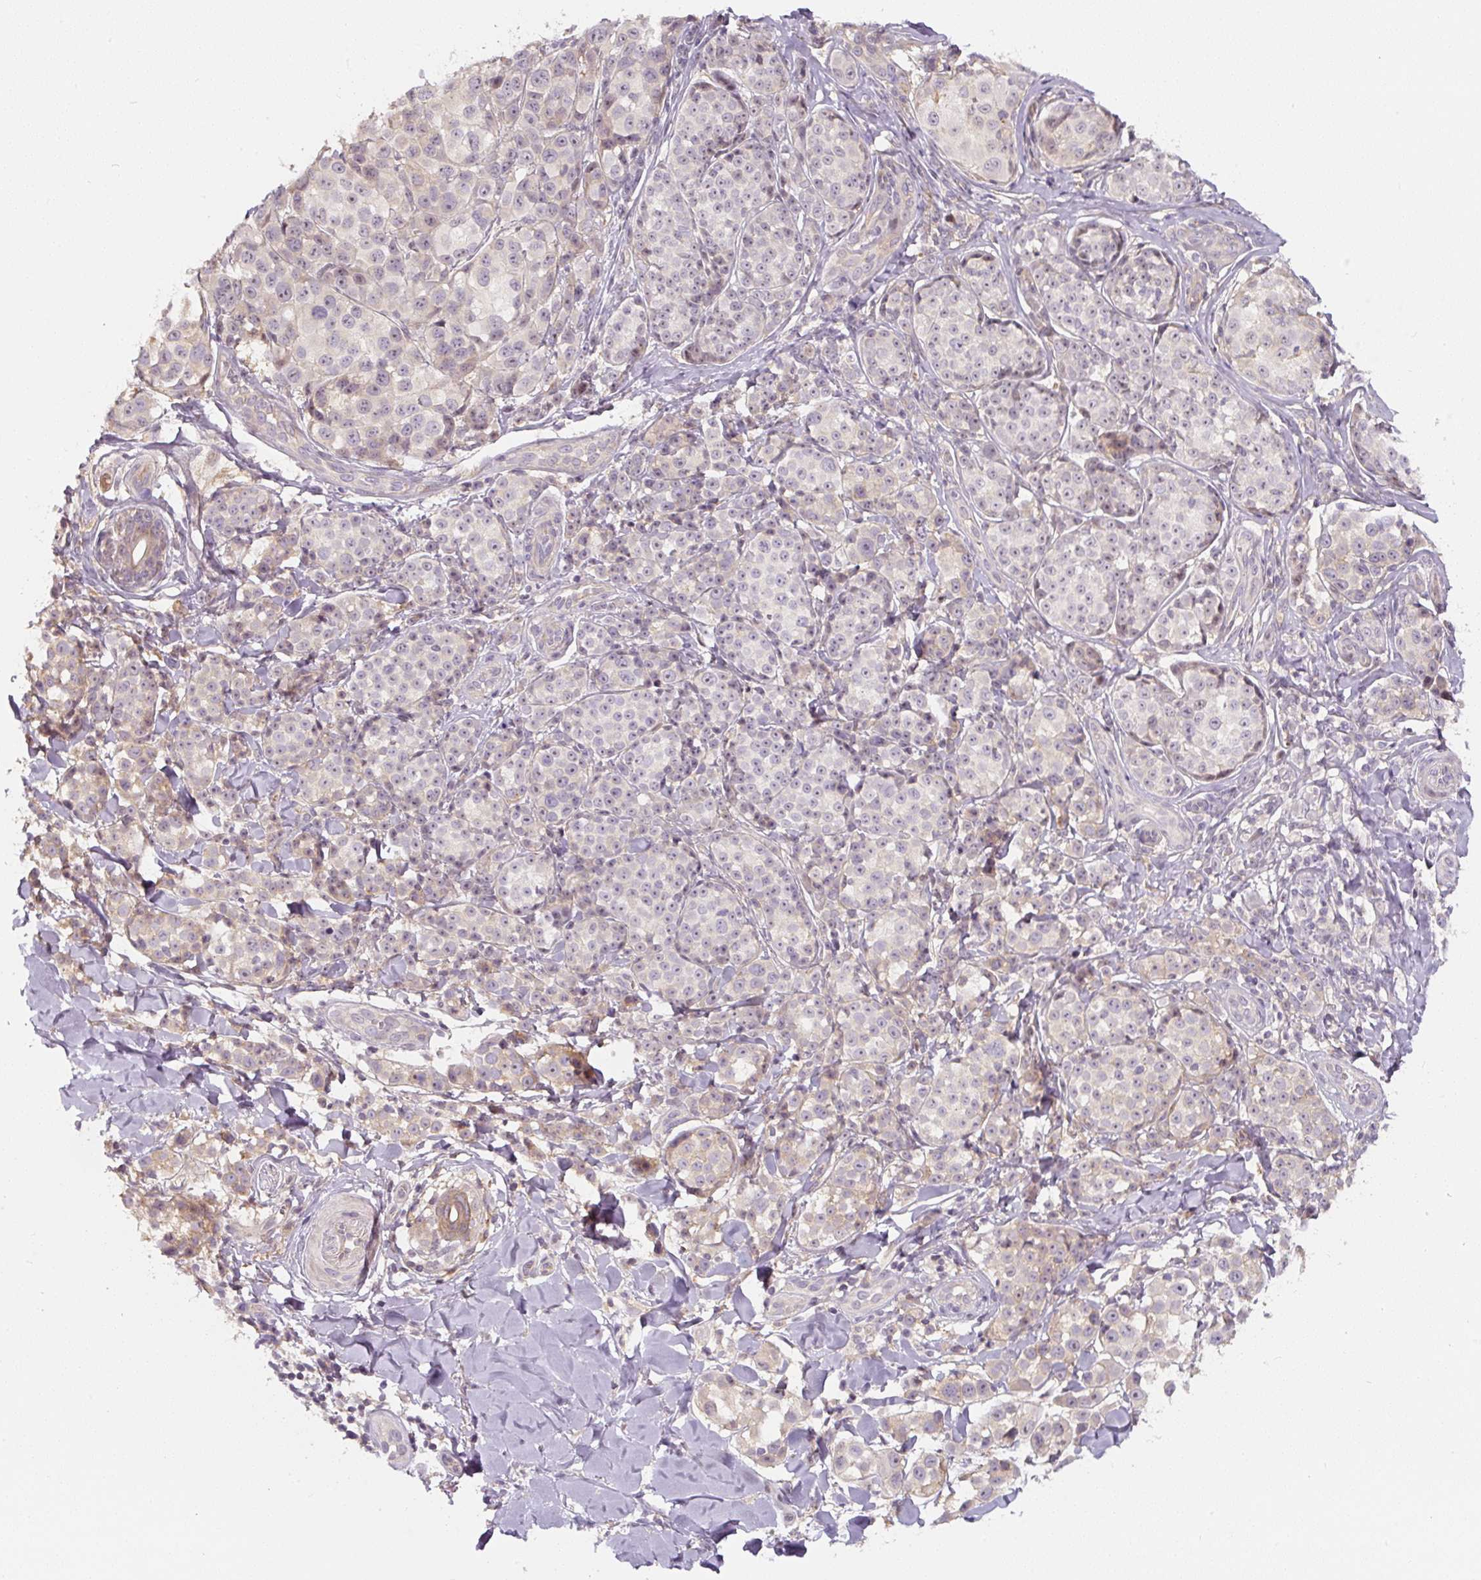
{"staining": {"intensity": "negative", "quantity": "none", "location": "none"}, "tissue": "melanoma", "cell_type": "Tumor cells", "image_type": "cancer", "snomed": [{"axis": "morphology", "description": "Malignant melanoma, NOS"}, {"axis": "topography", "description": "Skin"}], "caption": "An immunohistochemistry (IHC) photomicrograph of melanoma is shown. There is no staining in tumor cells of melanoma.", "gene": "PWWP3B", "patient": {"sex": "female", "age": 35}}